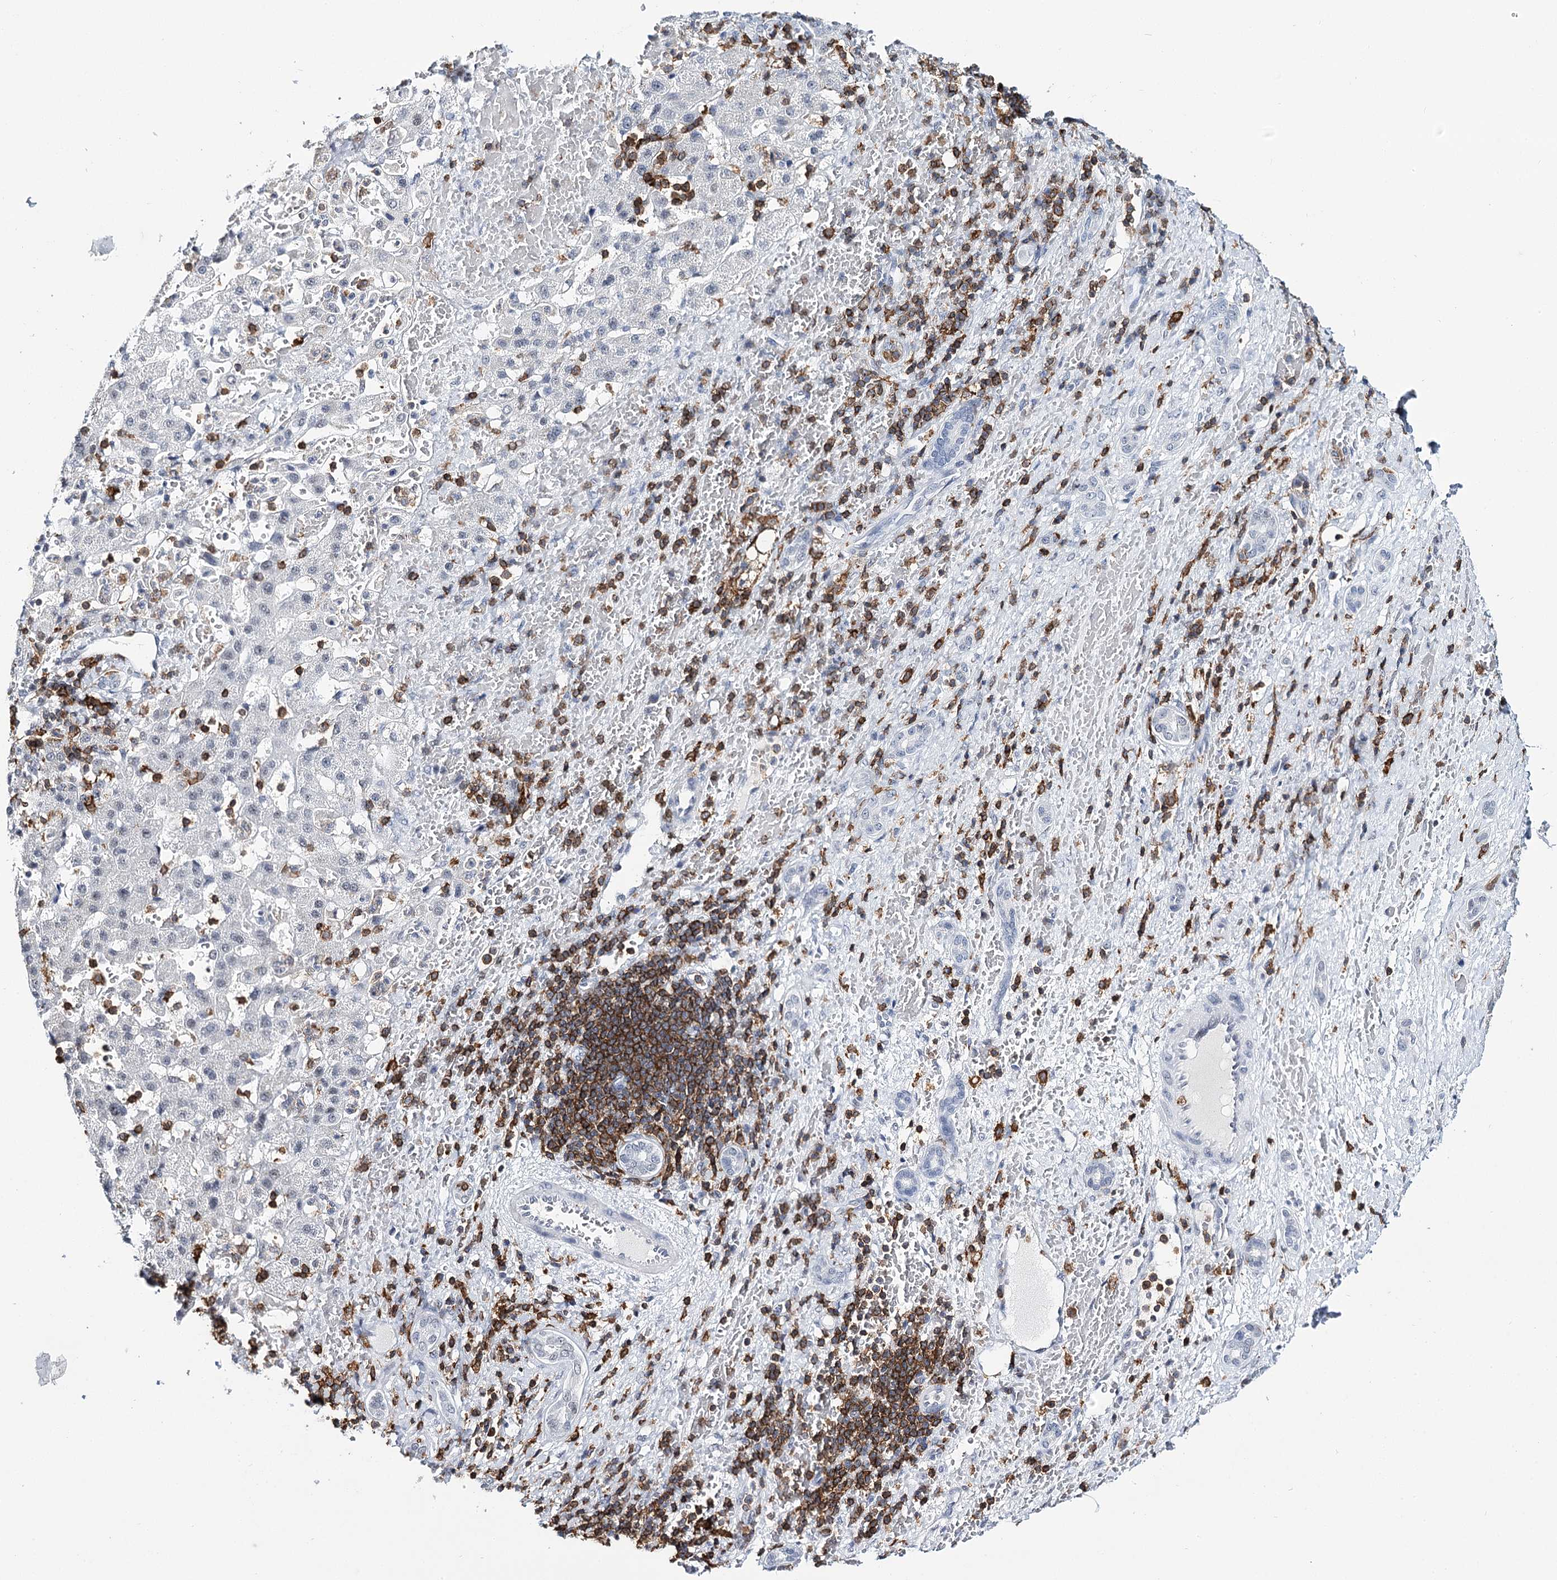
{"staining": {"intensity": "negative", "quantity": "none", "location": "none"}, "tissue": "liver cancer", "cell_type": "Tumor cells", "image_type": "cancer", "snomed": [{"axis": "morphology", "description": "Normal tissue, NOS"}, {"axis": "morphology", "description": "Carcinoma, Hepatocellular, NOS"}, {"axis": "topography", "description": "Liver"}], "caption": "Tumor cells are negative for brown protein staining in liver cancer (hepatocellular carcinoma).", "gene": "BARD1", "patient": {"sex": "male", "age": 57}}